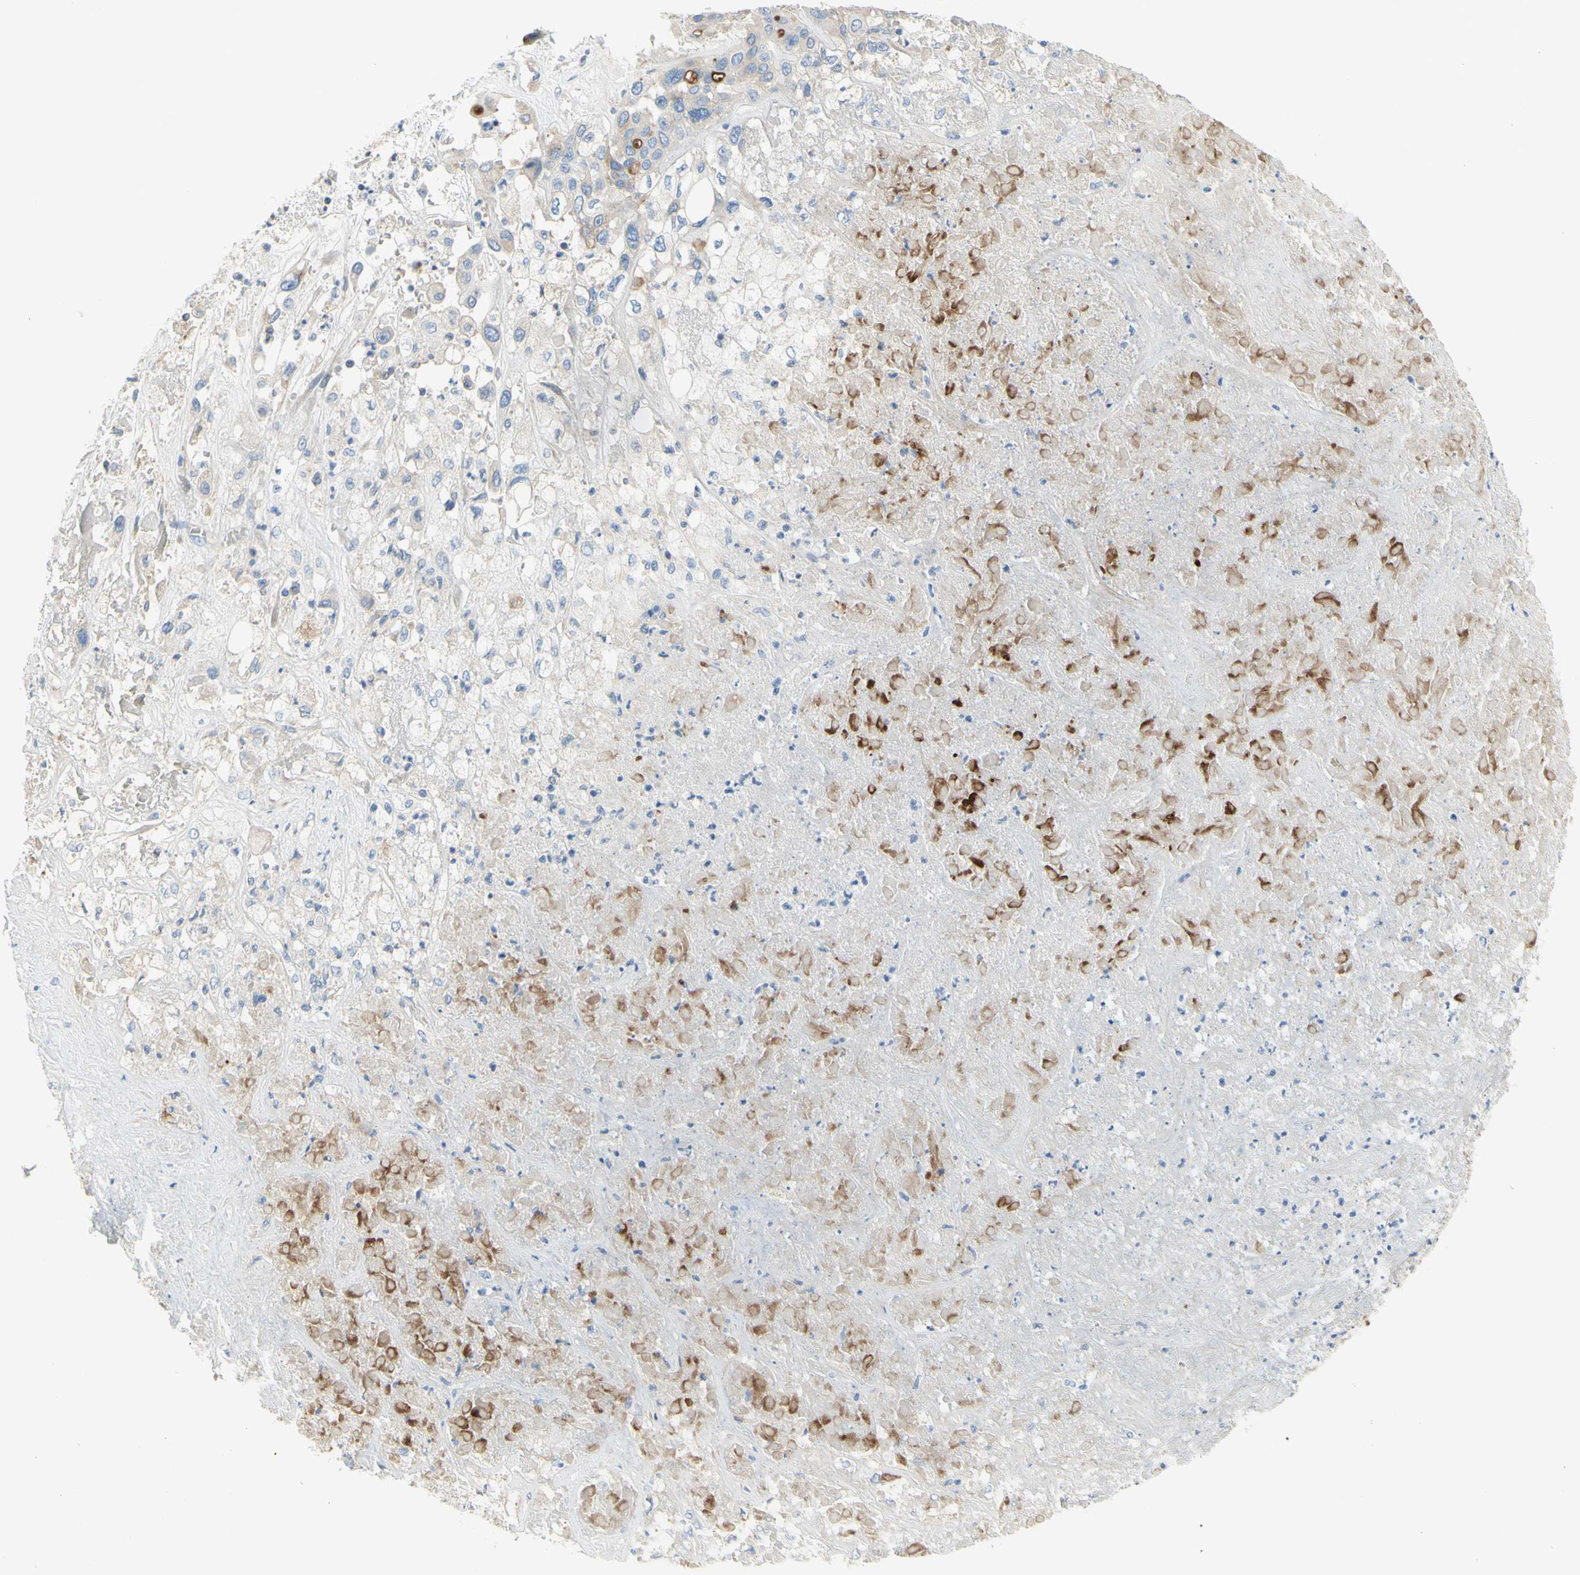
{"staining": {"intensity": "weak", "quantity": ">75%", "location": "cytoplasmic/membranous"}, "tissue": "liver cancer", "cell_type": "Tumor cells", "image_type": "cancer", "snomed": [{"axis": "morphology", "description": "Cholangiocarcinoma"}, {"axis": "topography", "description": "Liver"}], "caption": "Immunohistochemistry staining of cholangiocarcinoma (liver), which exhibits low levels of weak cytoplasmic/membranous positivity in approximately >75% of tumor cells indicating weak cytoplasmic/membranous protein positivity. The staining was performed using DAB (3,3'-diaminobenzidine) (brown) for protein detection and nuclei were counterstained in hematoxylin (blue).", "gene": "MUC1", "patient": {"sex": "female", "age": 52}}